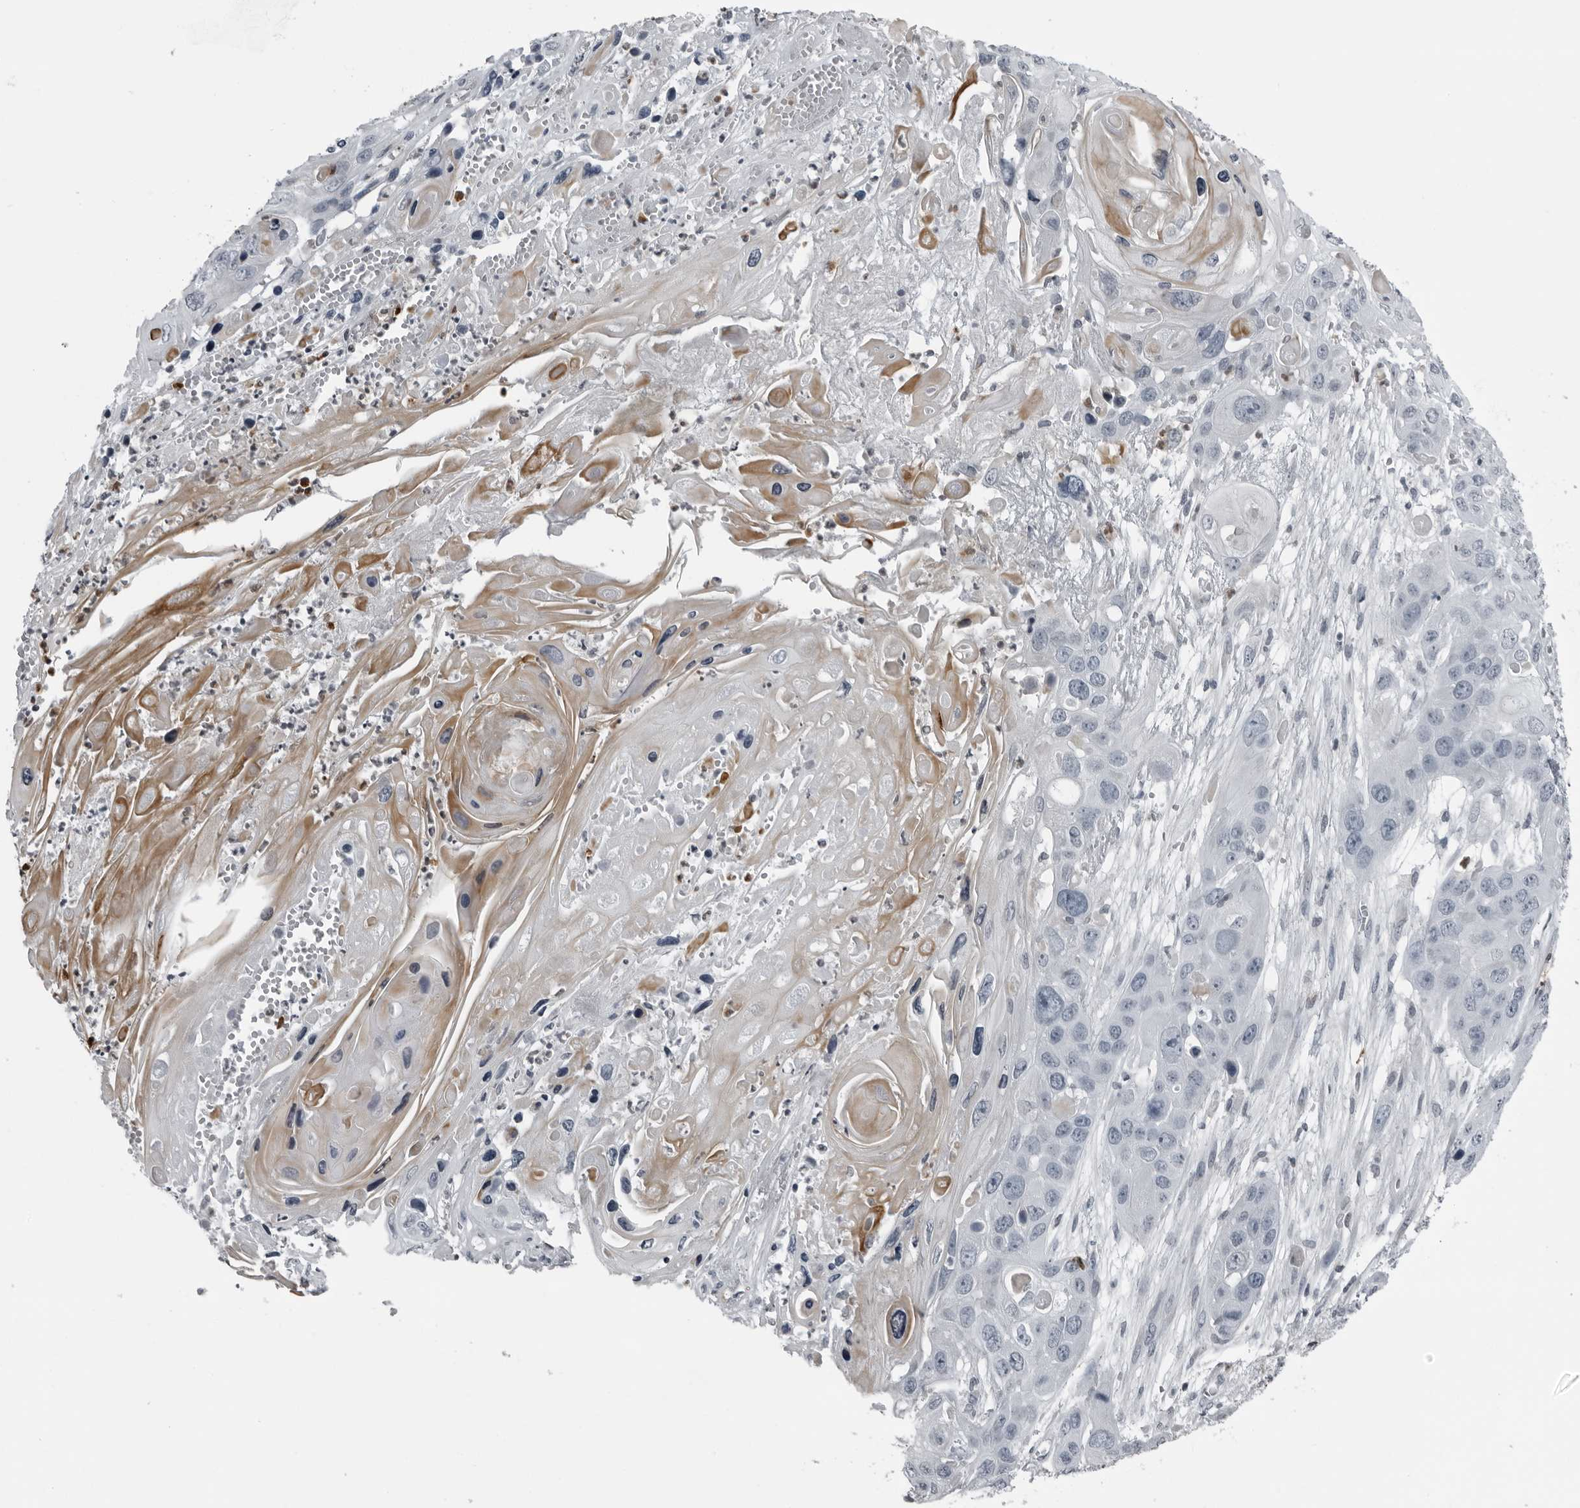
{"staining": {"intensity": "moderate", "quantity": "<25%", "location": "cytoplasmic/membranous"}, "tissue": "skin cancer", "cell_type": "Tumor cells", "image_type": "cancer", "snomed": [{"axis": "morphology", "description": "Squamous cell carcinoma, NOS"}, {"axis": "topography", "description": "Skin"}], "caption": "This image shows squamous cell carcinoma (skin) stained with immunohistochemistry to label a protein in brown. The cytoplasmic/membranous of tumor cells show moderate positivity for the protein. Nuclei are counter-stained blue.", "gene": "RTCA", "patient": {"sex": "male", "age": 55}}